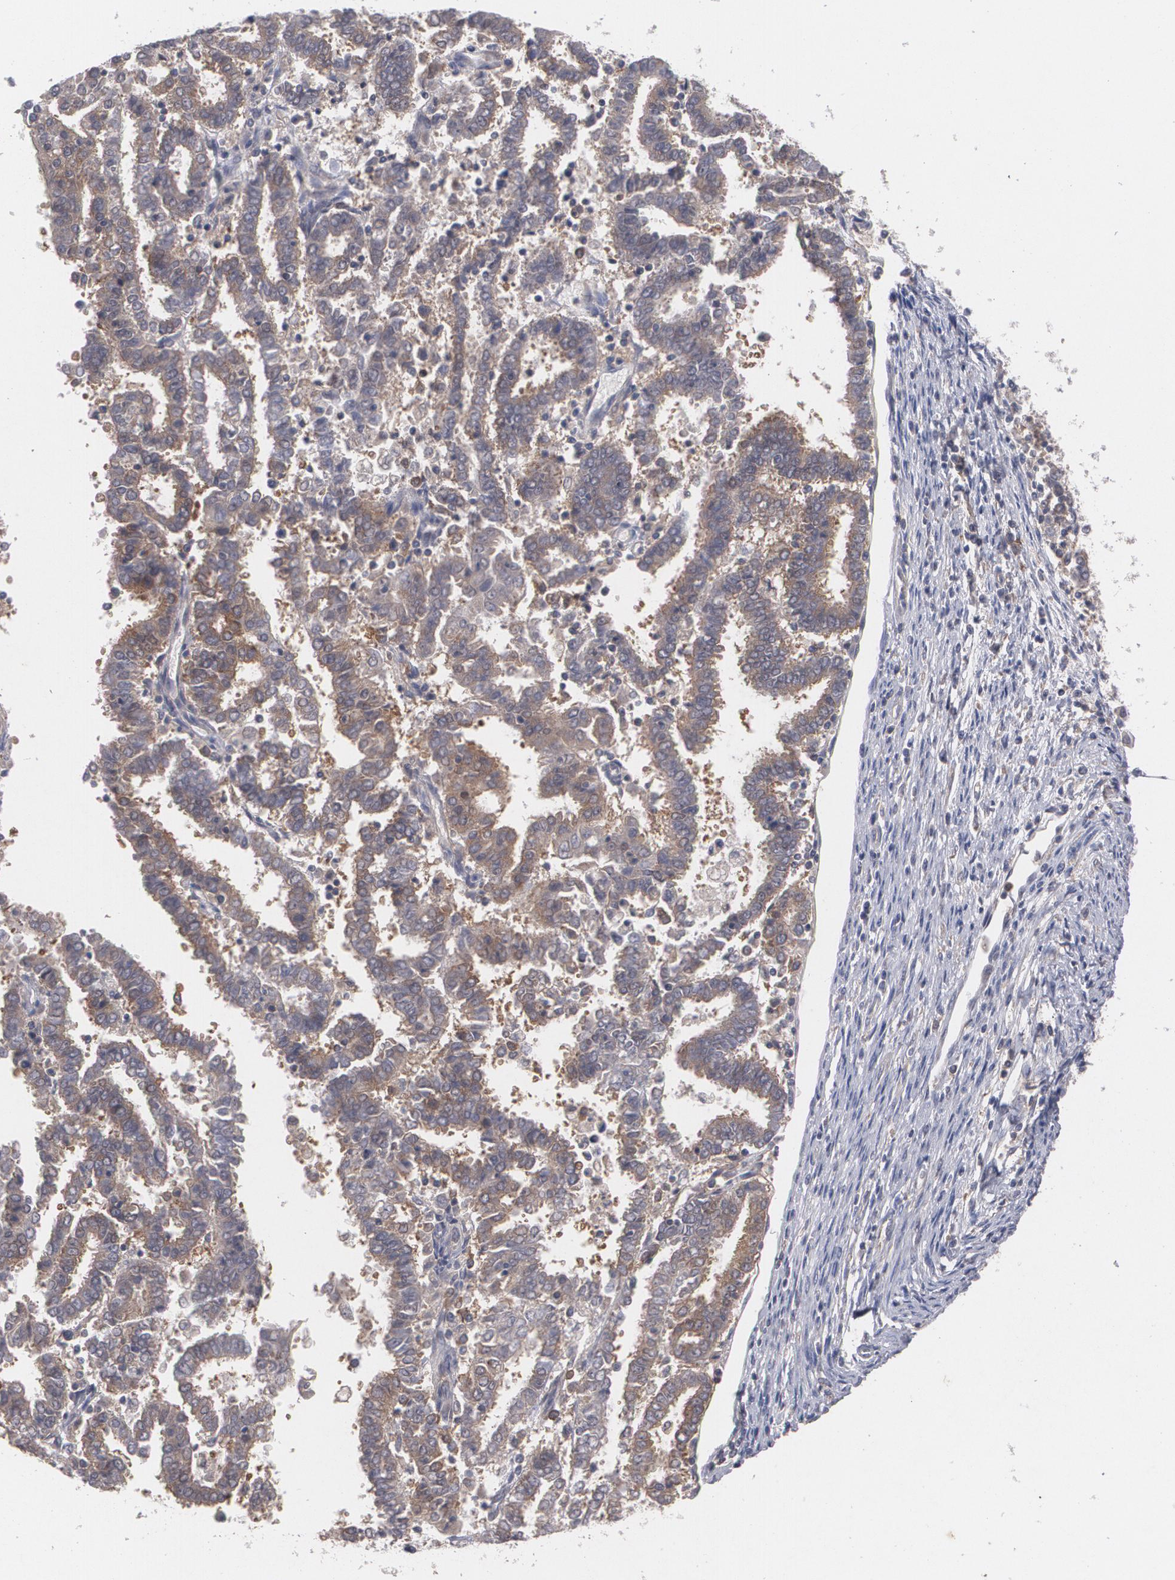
{"staining": {"intensity": "moderate", "quantity": "<25%", "location": "cytoplasmic/membranous"}, "tissue": "endometrial cancer", "cell_type": "Tumor cells", "image_type": "cancer", "snomed": [{"axis": "morphology", "description": "Adenocarcinoma, NOS"}, {"axis": "topography", "description": "Uterus"}], "caption": "Protein expression analysis of human endometrial cancer (adenocarcinoma) reveals moderate cytoplasmic/membranous staining in approximately <25% of tumor cells.", "gene": "HTT", "patient": {"sex": "female", "age": 83}}